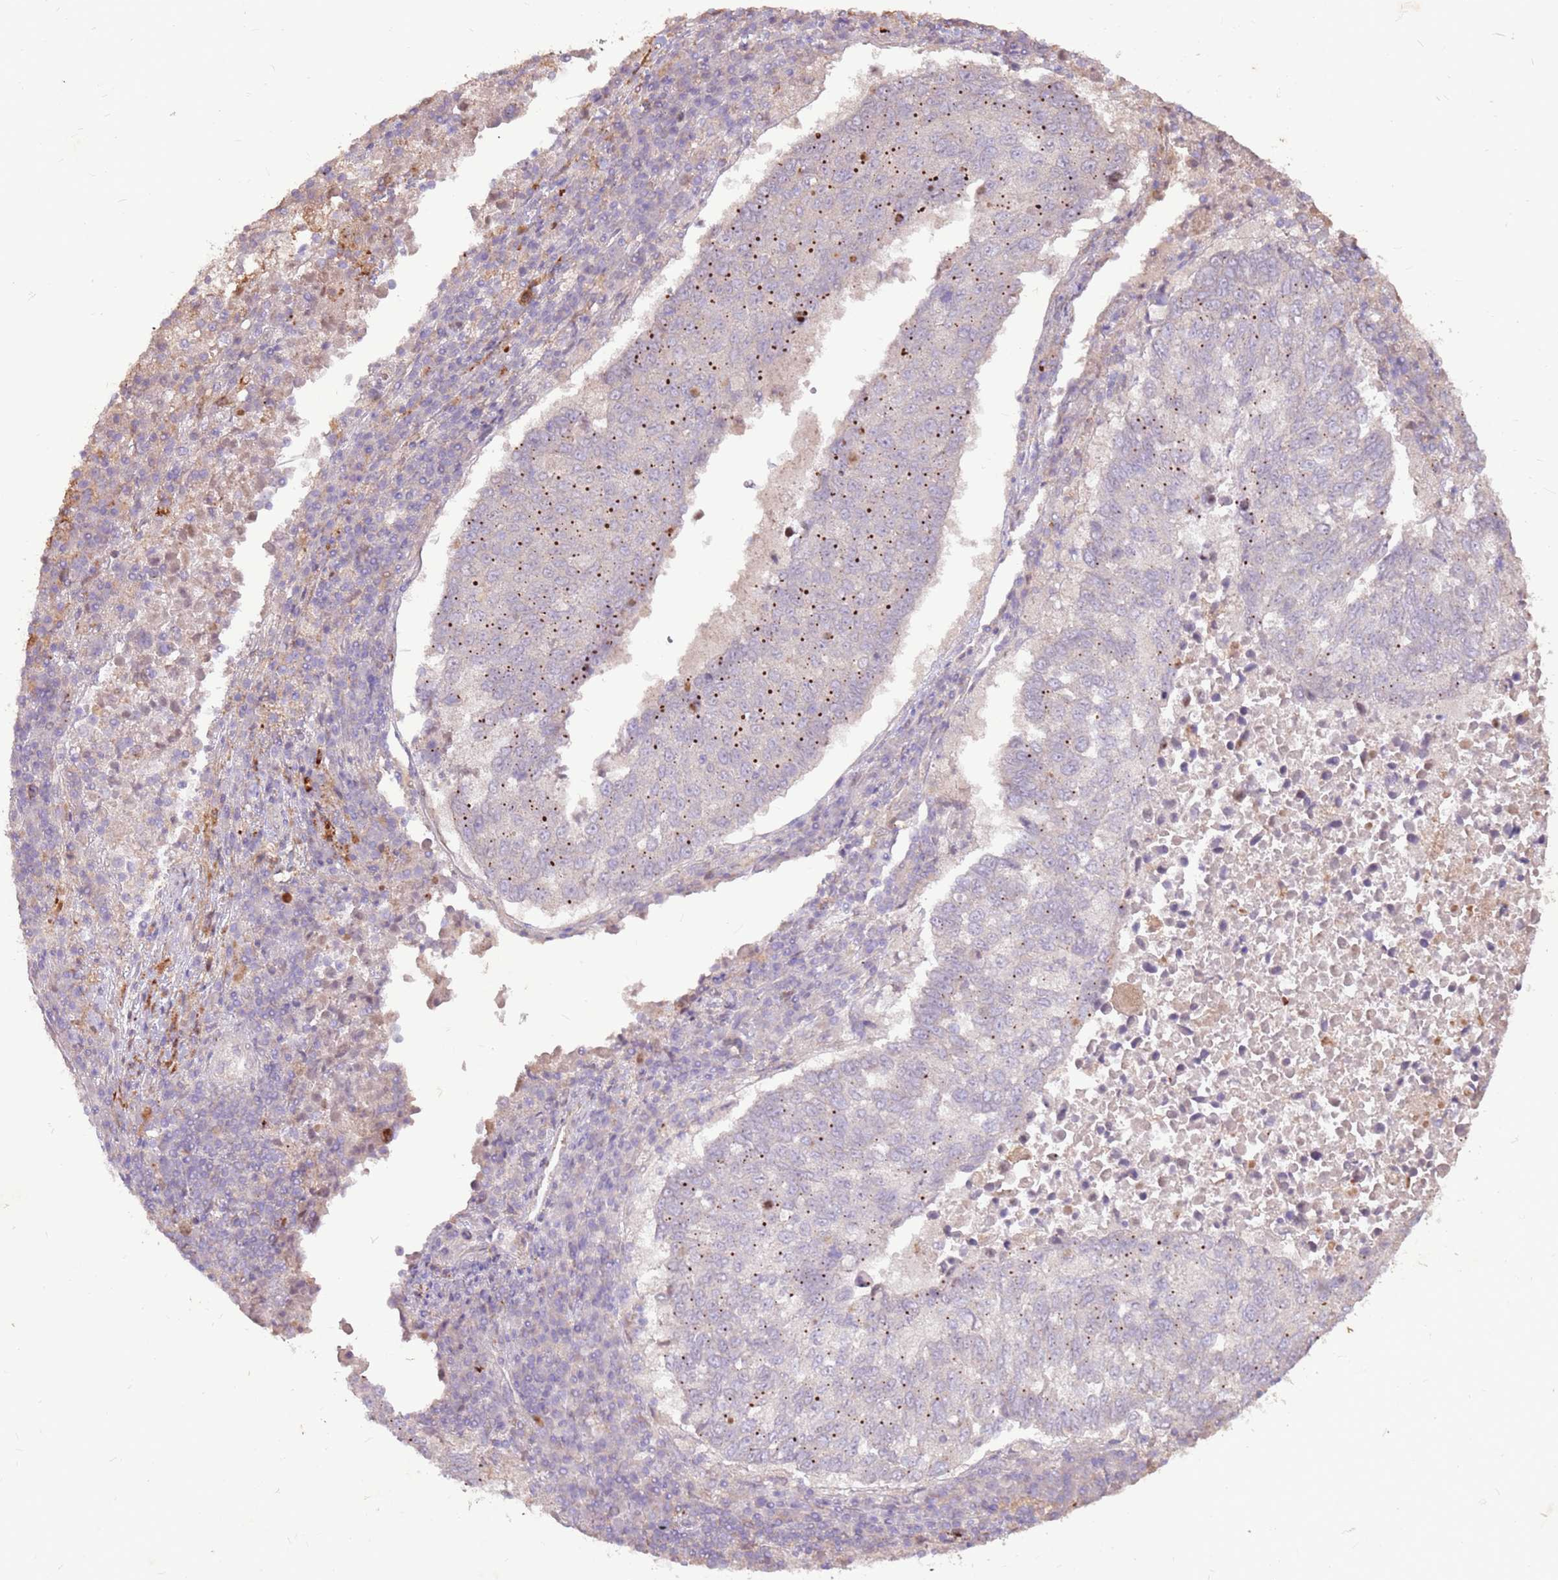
{"staining": {"intensity": "negative", "quantity": "none", "location": "none"}, "tissue": "lung cancer", "cell_type": "Tumor cells", "image_type": "cancer", "snomed": [{"axis": "morphology", "description": "Squamous cell carcinoma, NOS"}, {"axis": "topography", "description": "Lung"}], "caption": "The histopathology image reveals no significant expression in tumor cells of squamous cell carcinoma (lung). (DAB (3,3'-diaminobenzidine) immunohistochemistry (IHC) visualized using brightfield microscopy, high magnification).", "gene": "LGI4", "patient": {"sex": "male", "age": 73}}